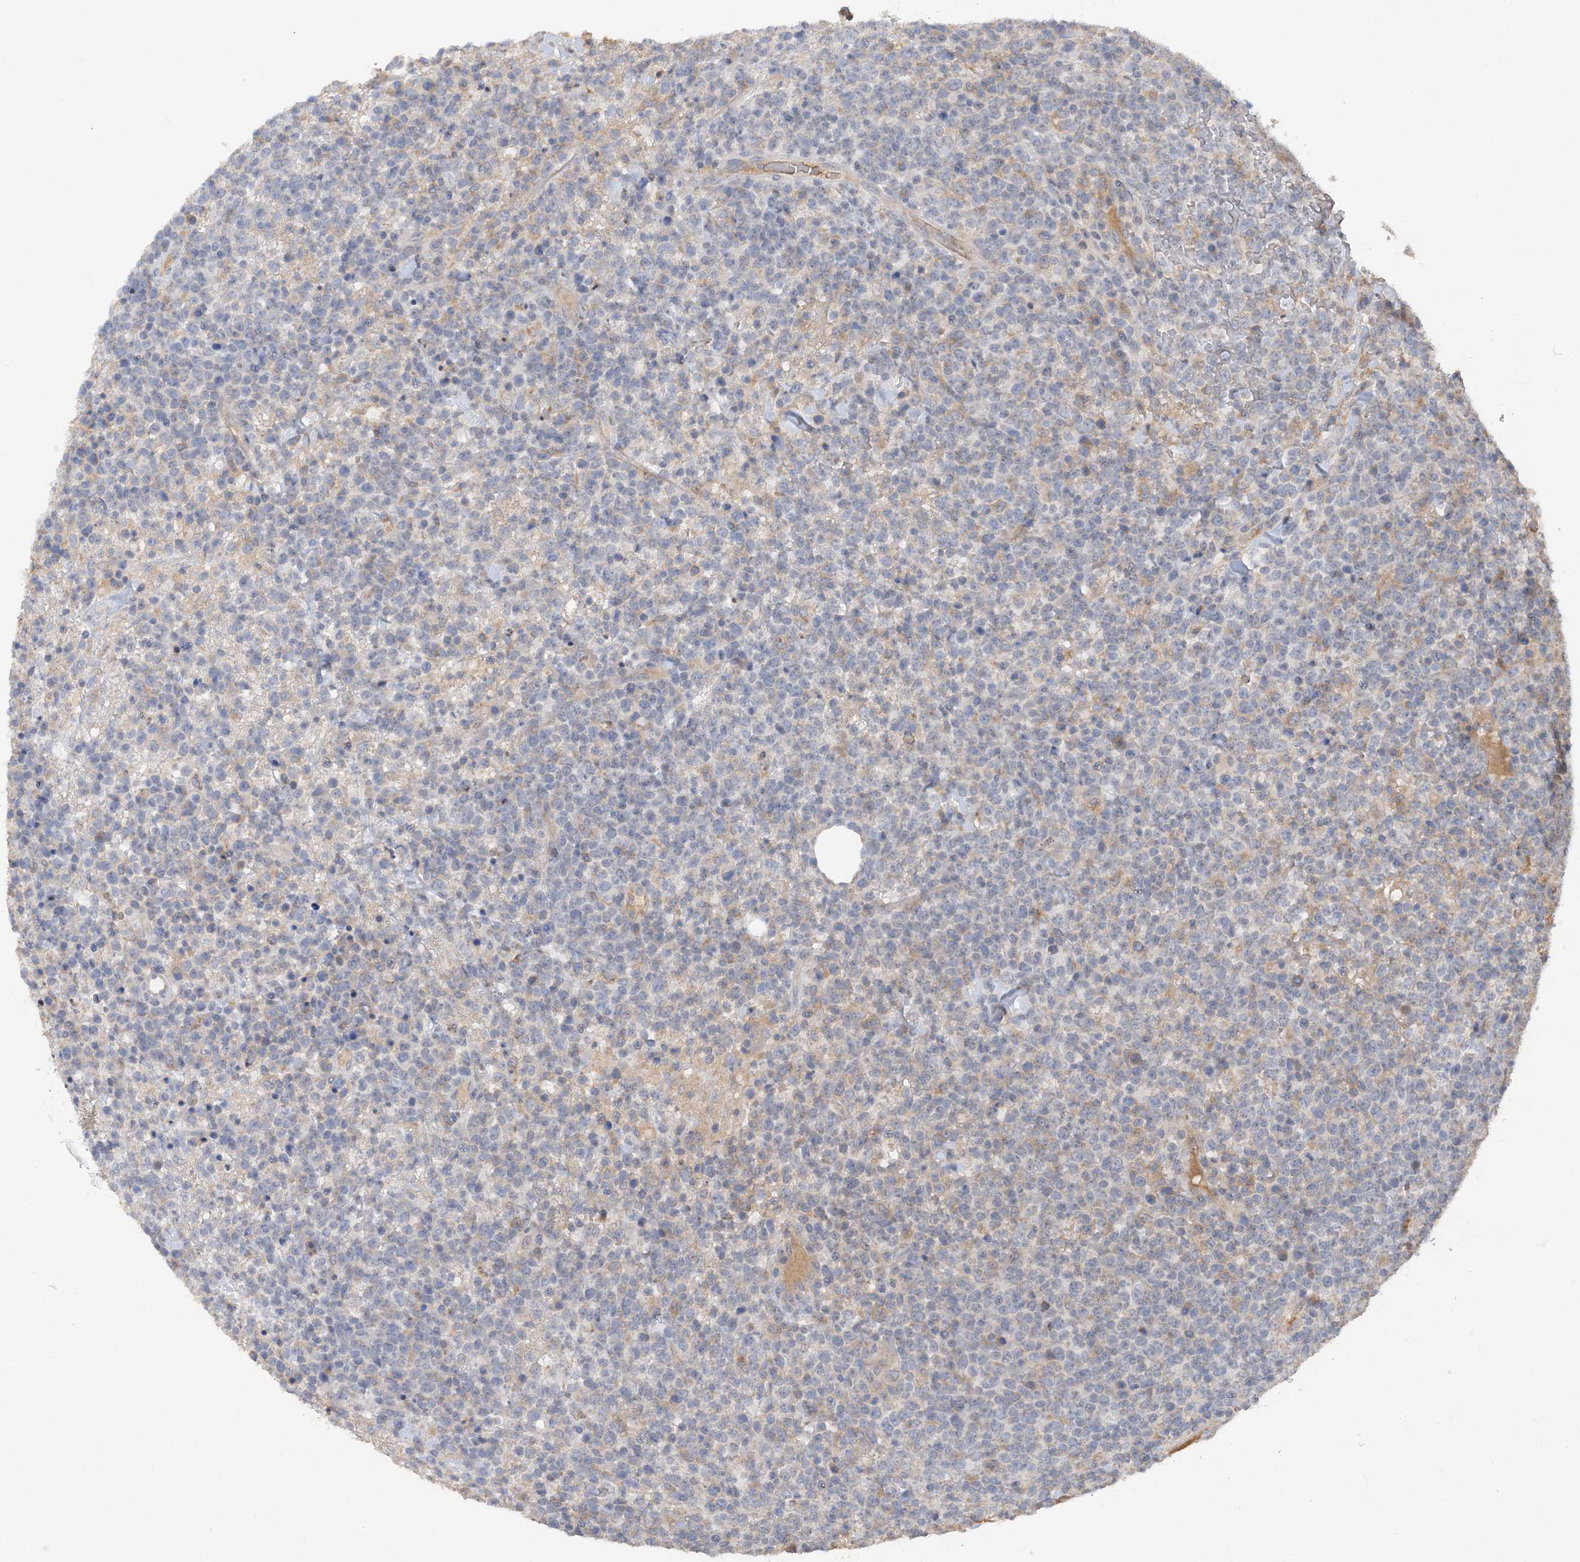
{"staining": {"intensity": "moderate", "quantity": "<25%", "location": "cytoplasmic/membranous"}, "tissue": "lymphoma", "cell_type": "Tumor cells", "image_type": "cancer", "snomed": [{"axis": "morphology", "description": "Malignant lymphoma, non-Hodgkin's type, High grade"}, {"axis": "topography", "description": "Colon"}], "caption": "A brown stain shows moderate cytoplasmic/membranous positivity of a protein in lymphoma tumor cells.", "gene": "GRINA", "patient": {"sex": "female", "age": 53}}